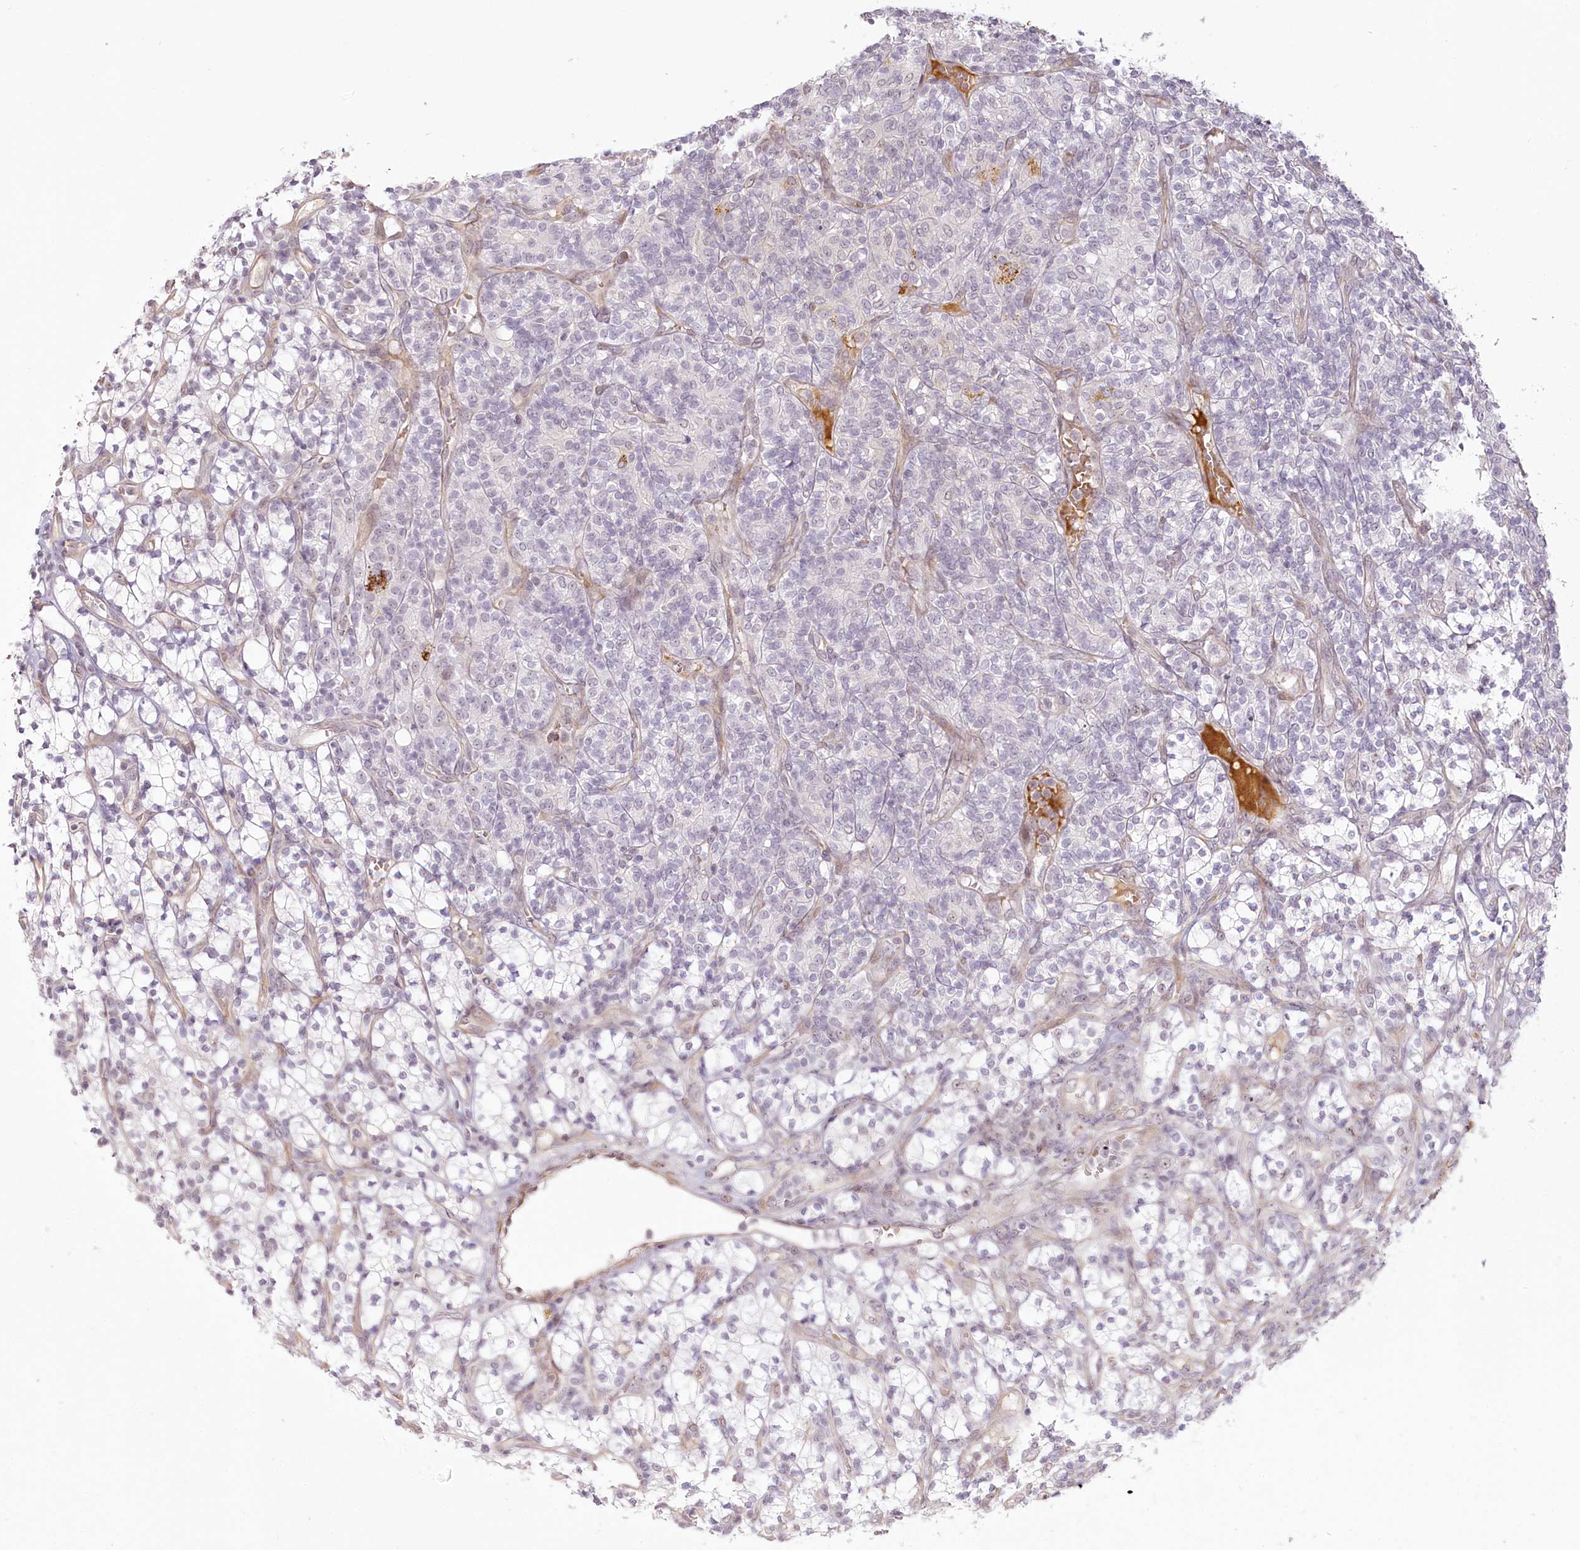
{"staining": {"intensity": "negative", "quantity": "none", "location": "none"}, "tissue": "renal cancer", "cell_type": "Tumor cells", "image_type": "cancer", "snomed": [{"axis": "morphology", "description": "Adenocarcinoma, NOS"}, {"axis": "topography", "description": "Kidney"}], "caption": "High power microscopy image of an immunohistochemistry (IHC) histopathology image of renal adenocarcinoma, revealing no significant staining in tumor cells. Nuclei are stained in blue.", "gene": "EXOSC7", "patient": {"sex": "male", "age": 77}}